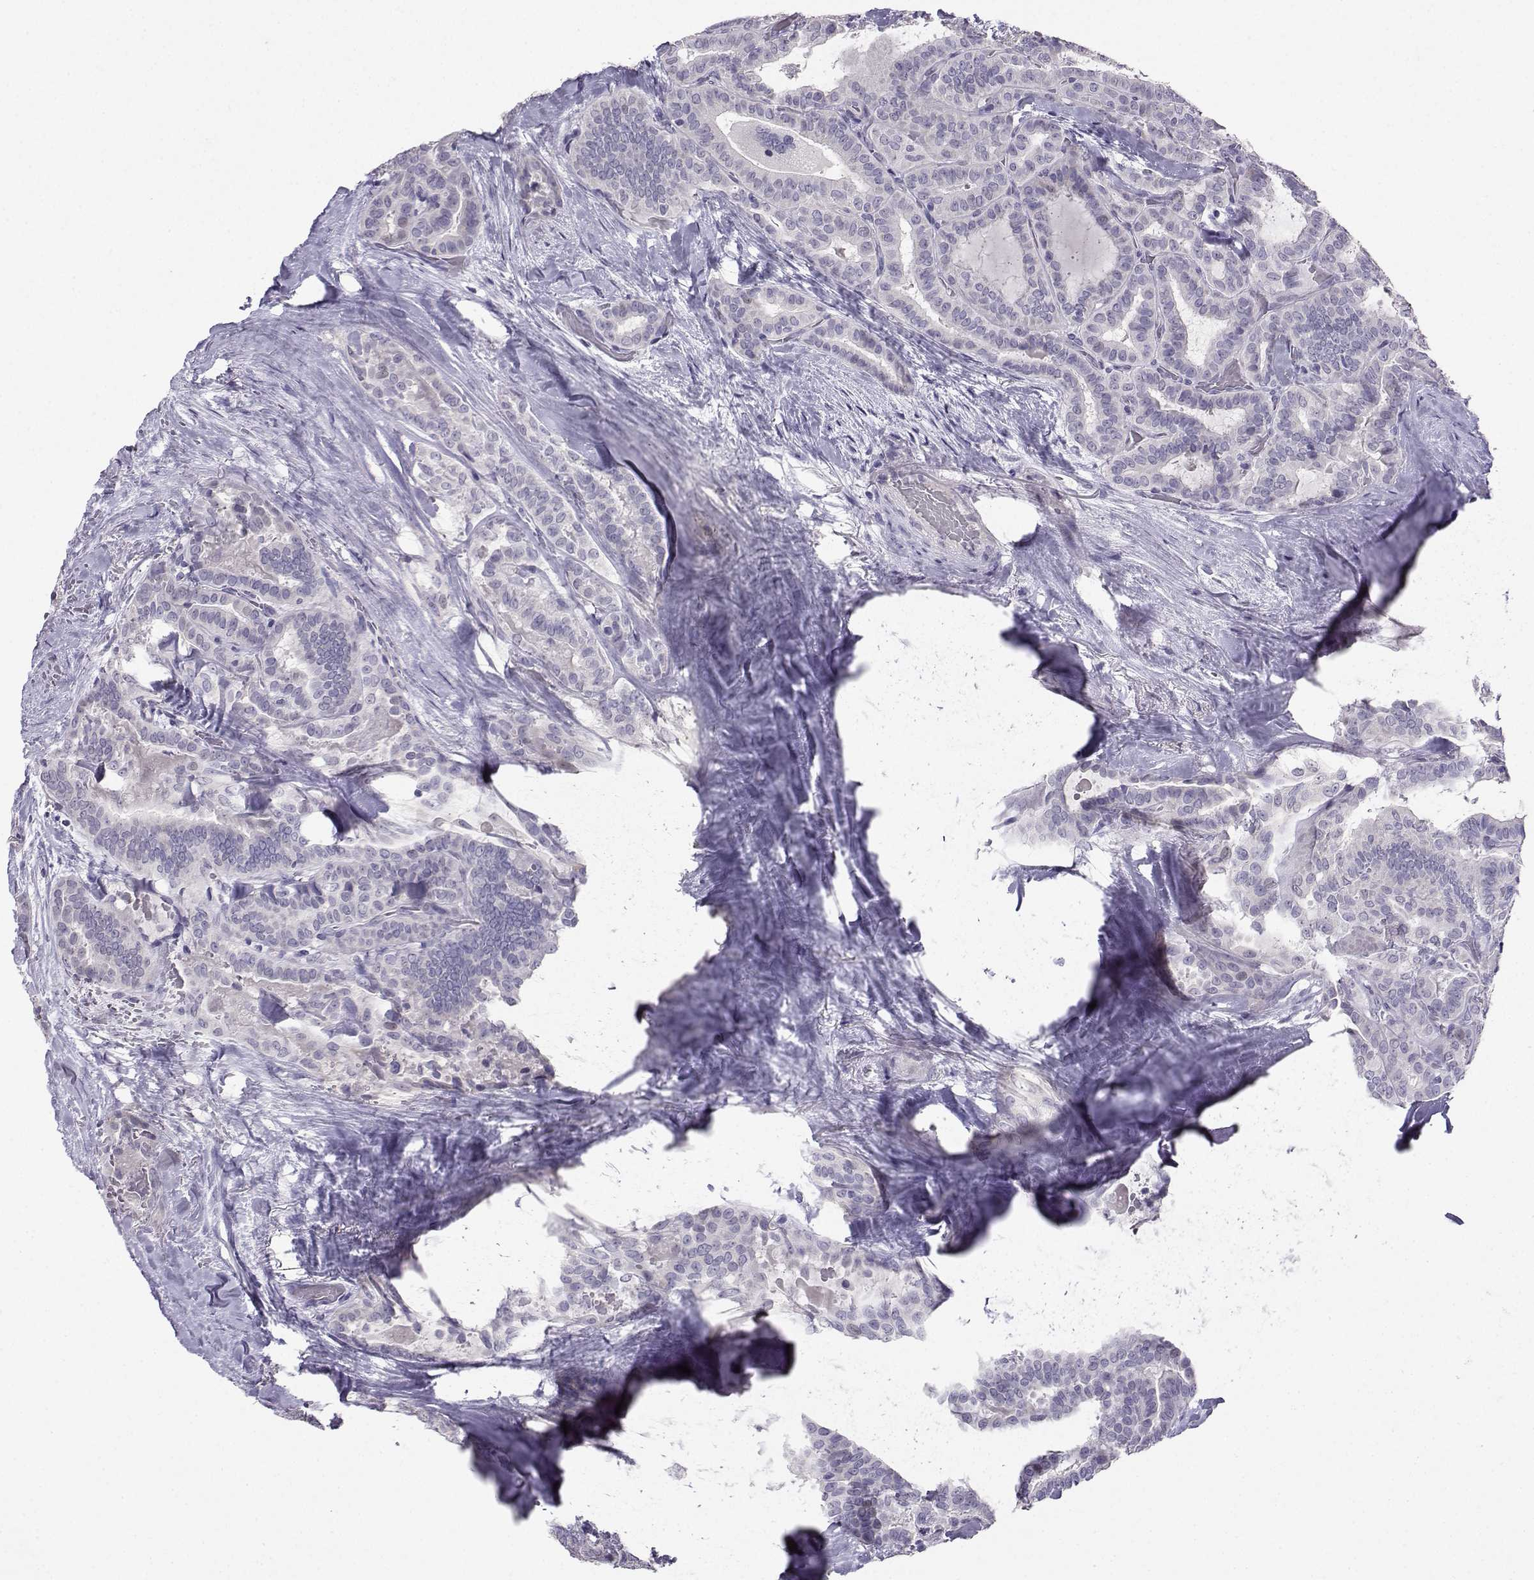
{"staining": {"intensity": "negative", "quantity": "none", "location": "none"}, "tissue": "thyroid cancer", "cell_type": "Tumor cells", "image_type": "cancer", "snomed": [{"axis": "morphology", "description": "Papillary adenocarcinoma, NOS"}, {"axis": "topography", "description": "Thyroid gland"}], "caption": "IHC image of neoplastic tissue: human thyroid cancer stained with DAB (3,3'-diaminobenzidine) exhibits no significant protein positivity in tumor cells.", "gene": "CARTPT", "patient": {"sex": "female", "age": 39}}